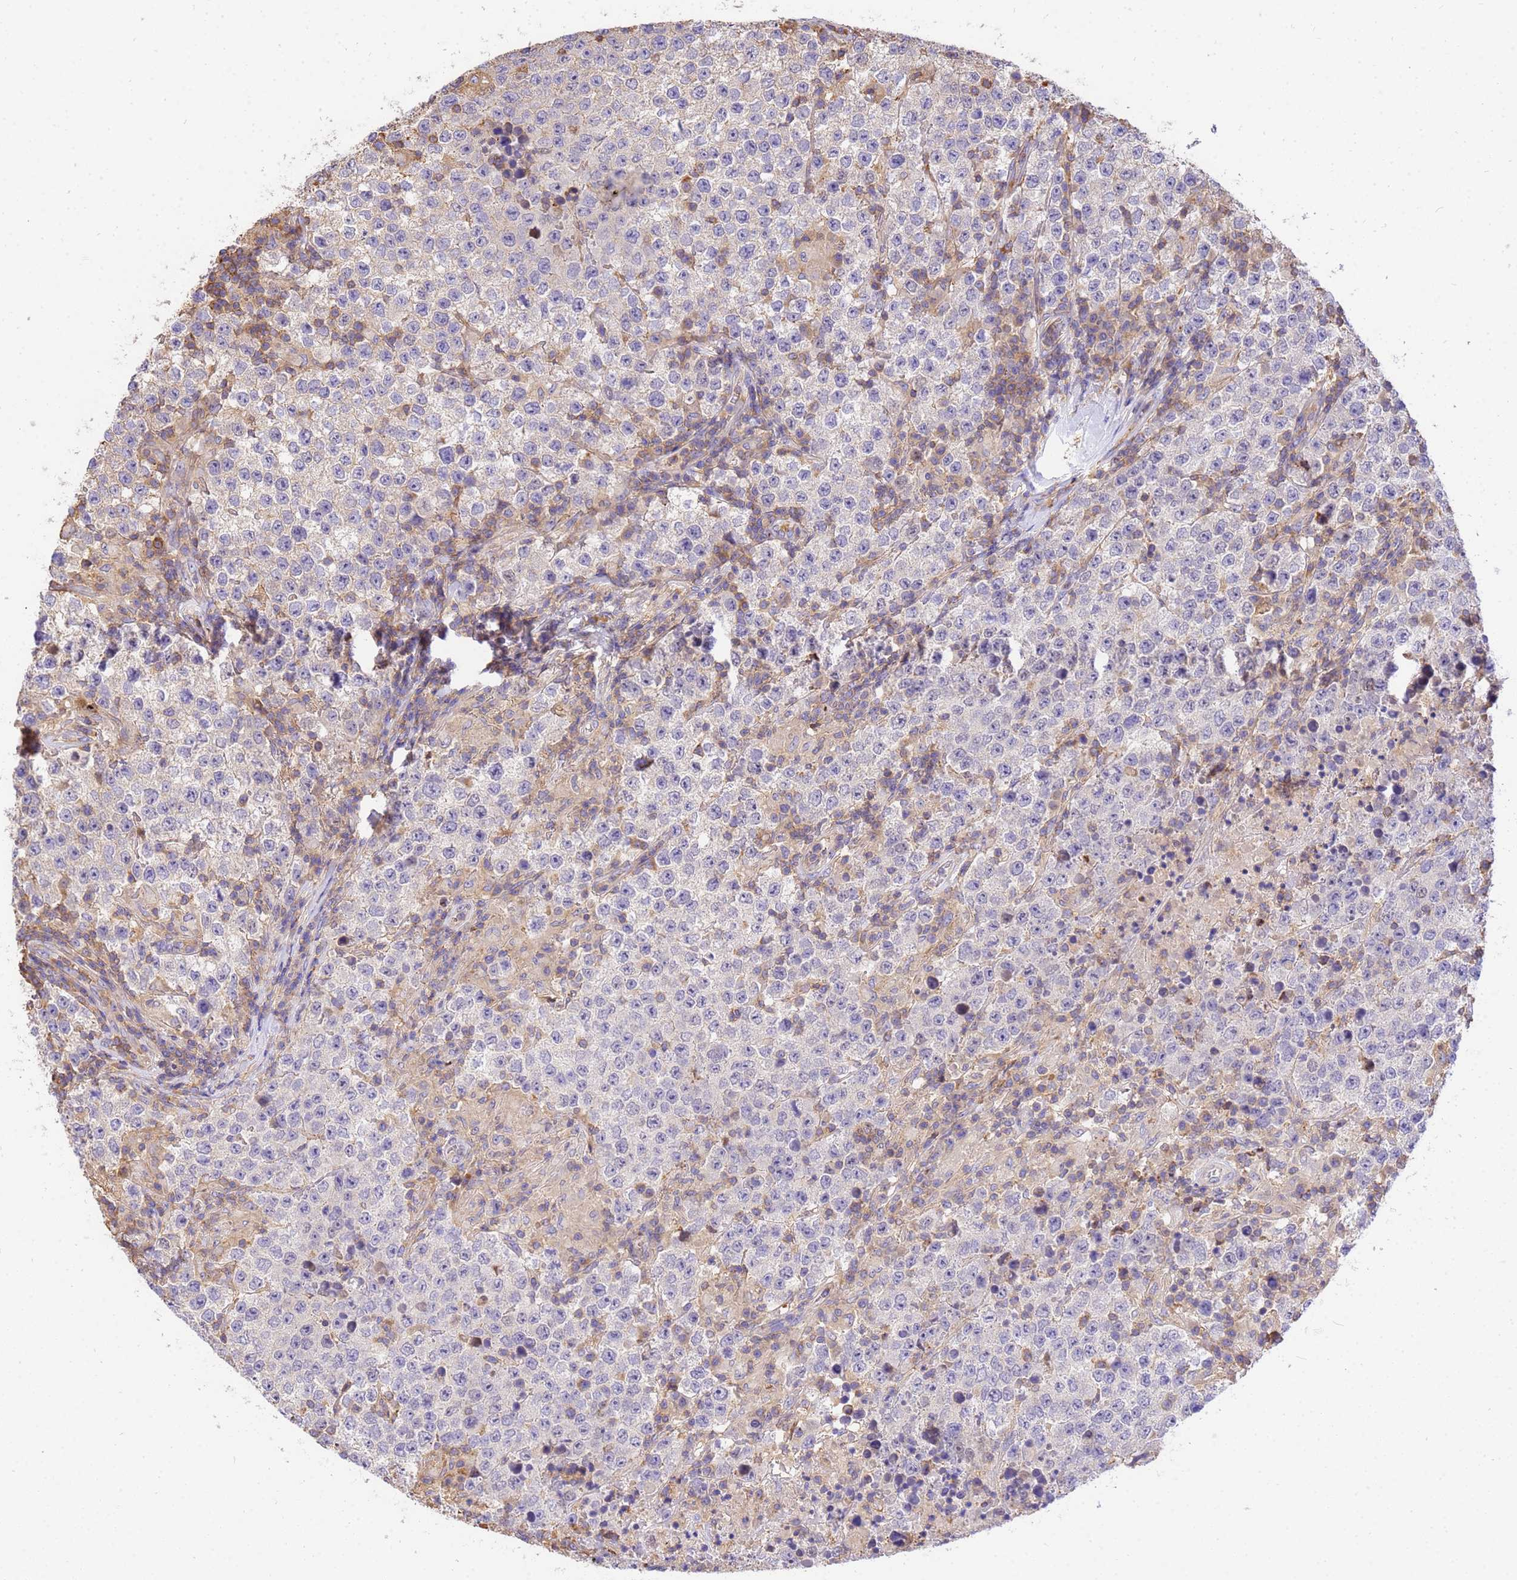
{"staining": {"intensity": "negative", "quantity": "none", "location": "none"}, "tissue": "testis cancer", "cell_type": "Tumor cells", "image_type": "cancer", "snomed": [{"axis": "morphology", "description": "Seminoma, NOS"}, {"axis": "morphology", "description": "Carcinoma, Embryonal, NOS"}, {"axis": "topography", "description": "Testis"}], "caption": "A photomicrograph of human testis cancer (seminoma) is negative for staining in tumor cells.", "gene": "WDR64", "patient": {"sex": "male", "age": 41}}